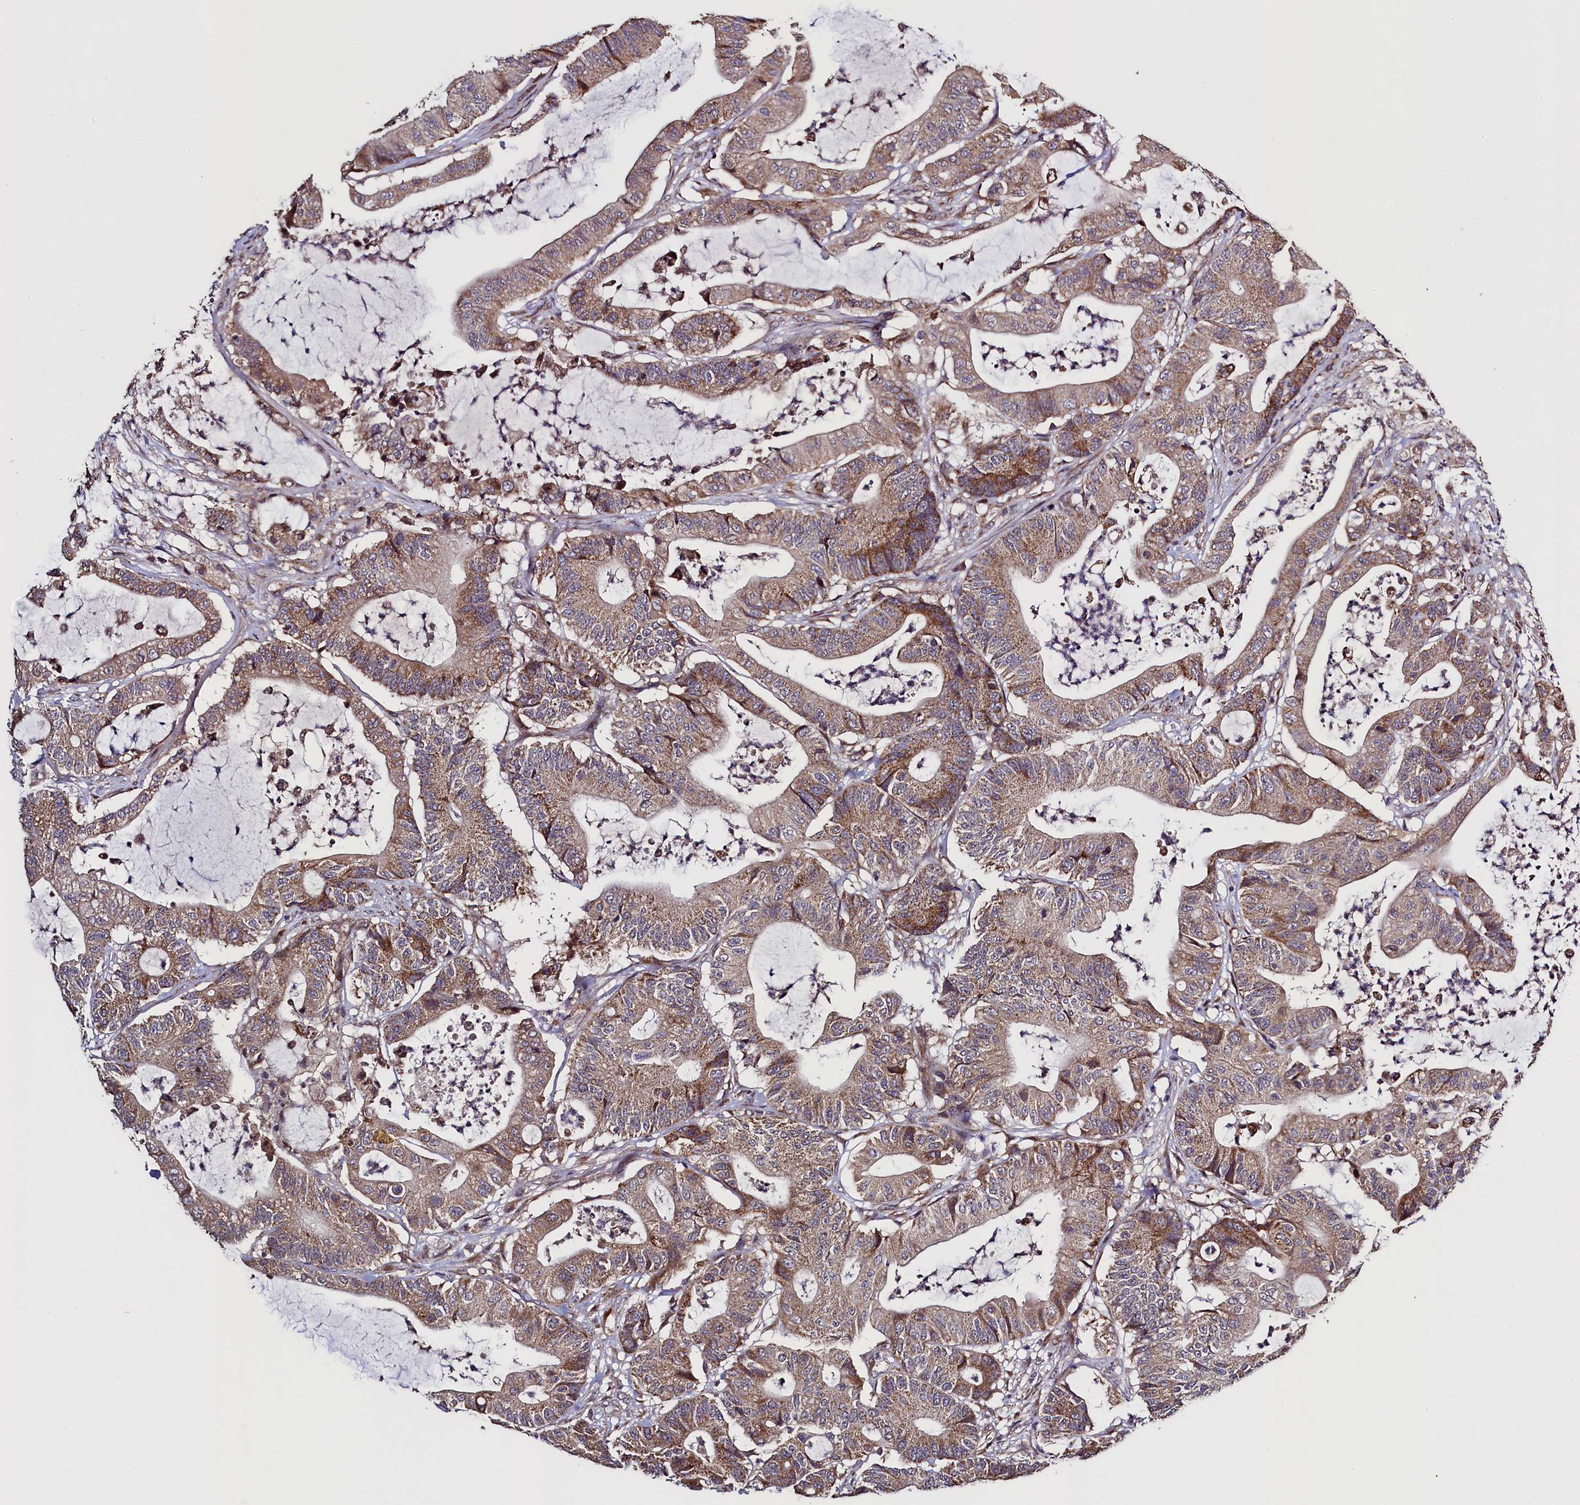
{"staining": {"intensity": "moderate", "quantity": ">75%", "location": "cytoplasmic/membranous"}, "tissue": "colorectal cancer", "cell_type": "Tumor cells", "image_type": "cancer", "snomed": [{"axis": "morphology", "description": "Adenocarcinoma, NOS"}, {"axis": "topography", "description": "Colon"}], "caption": "Immunohistochemistry (IHC) of human colorectal cancer (adenocarcinoma) reveals medium levels of moderate cytoplasmic/membranous positivity in approximately >75% of tumor cells.", "gene": "RBFA", "patient": {"sex": "female", "age": 84}}